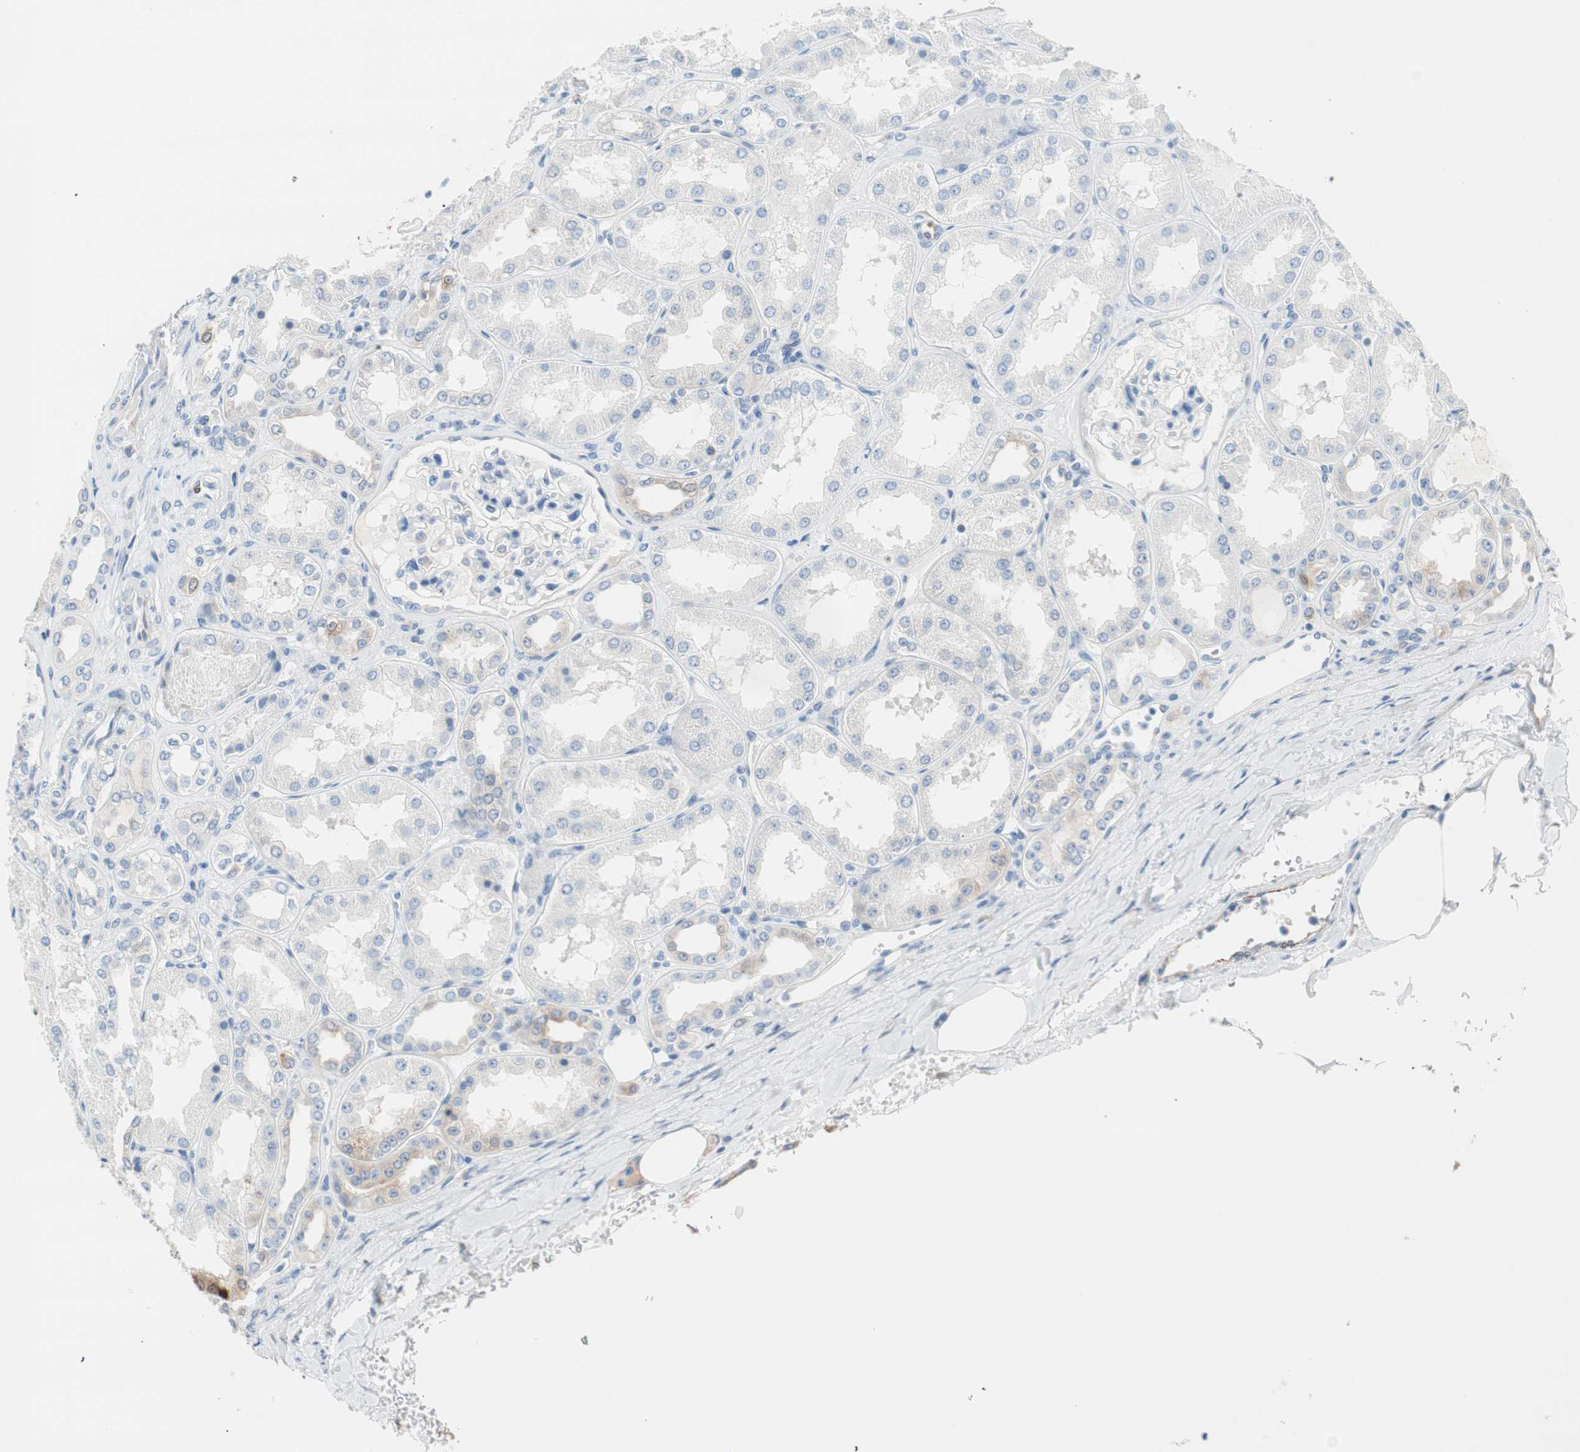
{"staining": {"intensity": "negative", "quantity": "none", "location": "none"}, "tissue": "kidney", "cell_type": "Cells in glomeruli", "image_type": "normal", "snomed": [{"axis": "morphology", "description": "Normal tissue, NOS"}, {"axis": "topography", "description": "Kidney"}], "caption": "DAB (3,3'-diaminobenzidine) immunohistochemical staining of normal kidney reveals no significant positivity in cells in glomeruli. (Stains: DAB IHC with hematoxylin counter stain, Microscopy: brightfield microscopy at high magnification).", "gene": "GLUL", "patient": {"sex": "female", "age": 56}}